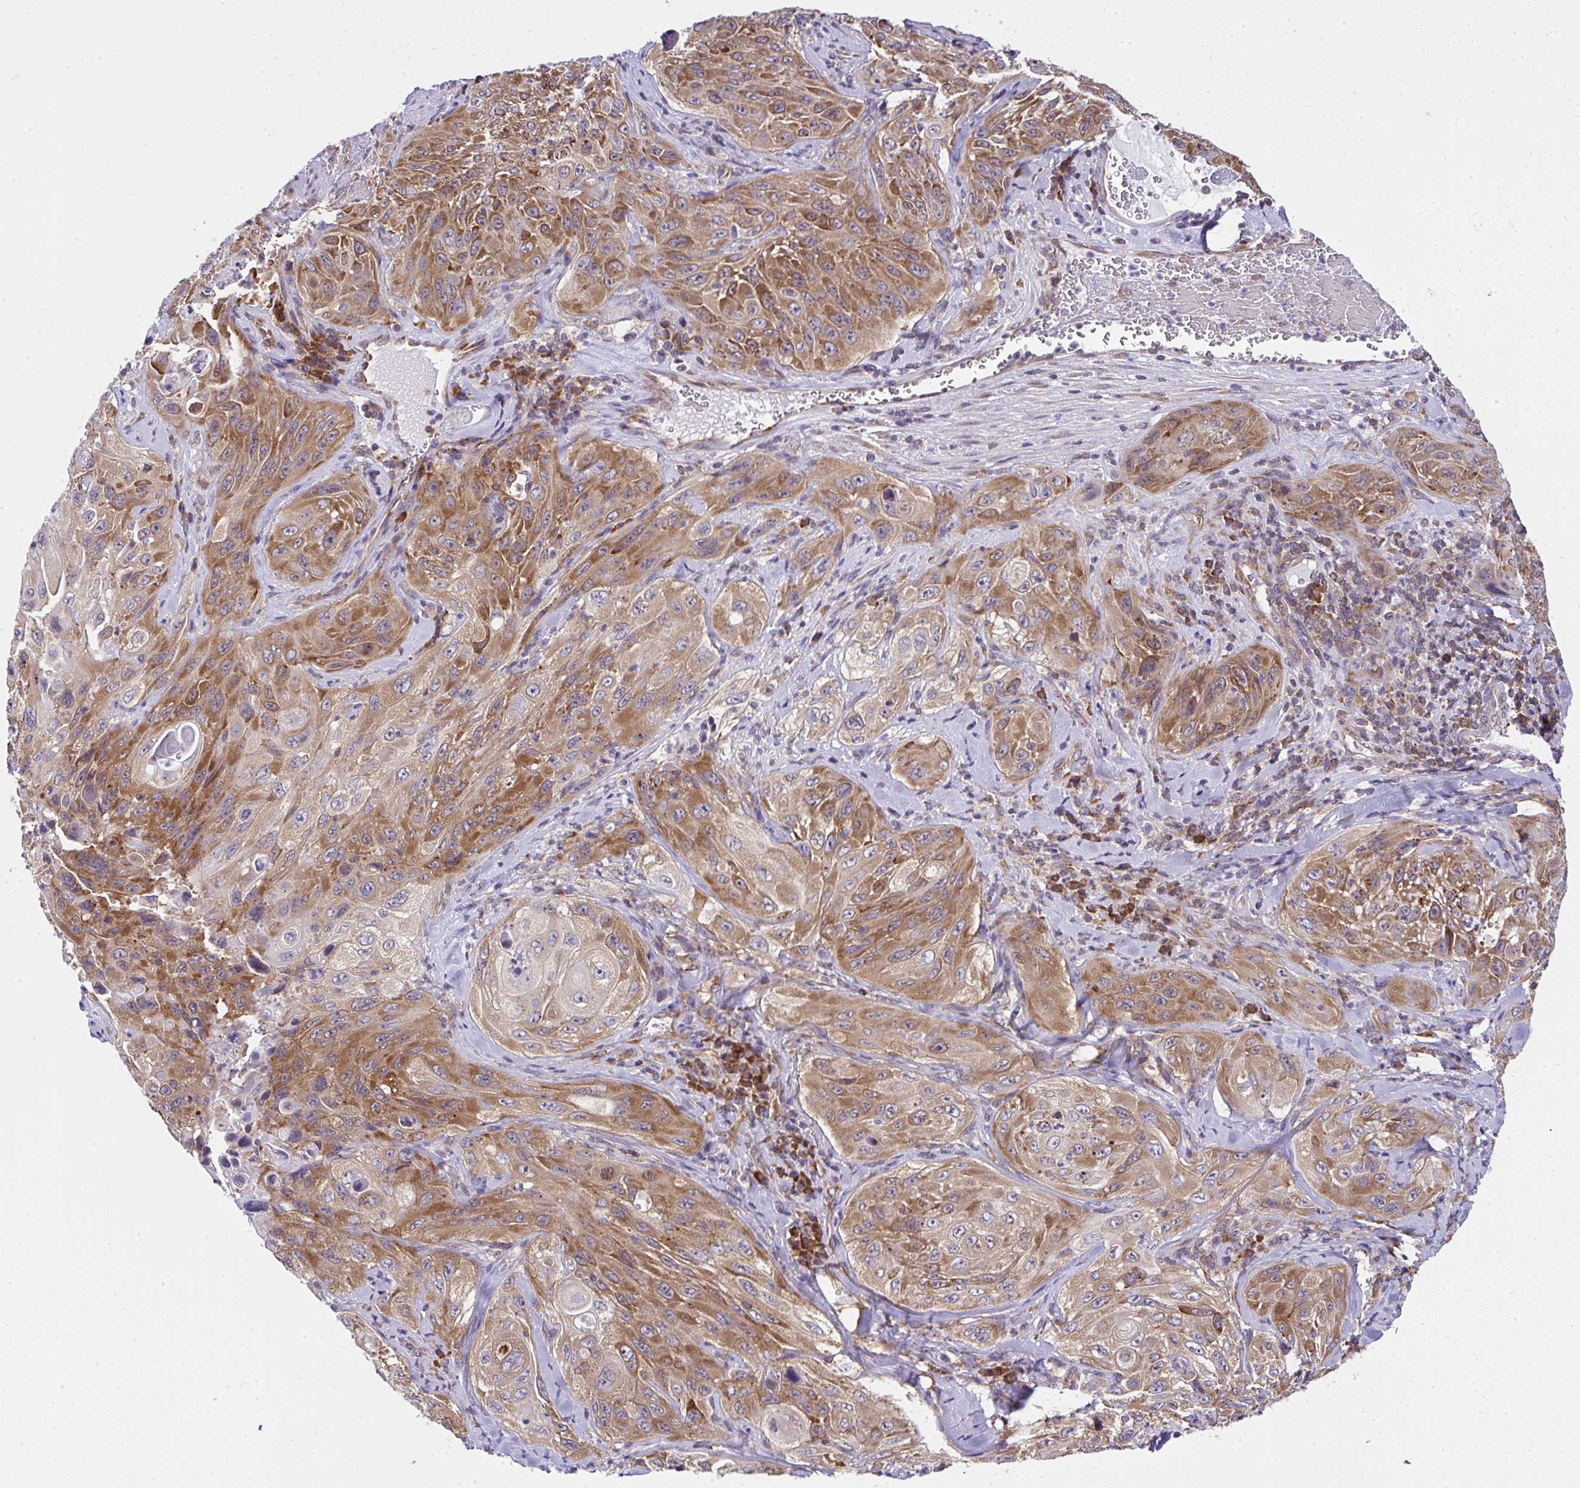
{"staining": {"intensity": "moderate", "quantity": ">75%", "location": "cytoplasmic/membranous"}, "tissue": "cervical cancer", "cell_type": "Tumor cells", "image_type": "cancer", "snomed": [{"axis": "morphology", "description": "Squamous cell carcinoma, NOS"}, {"axis": "topography", "description": "Cervix"}], "caption": "Tumor cells reveal medium levels of moderate cytoplasmic/membranous staining in about >75% of cells in human cervical cancer (squamous cell carcinoma).", "gene": "RPS7", "patient": {"sex": "female", "age": 42}}